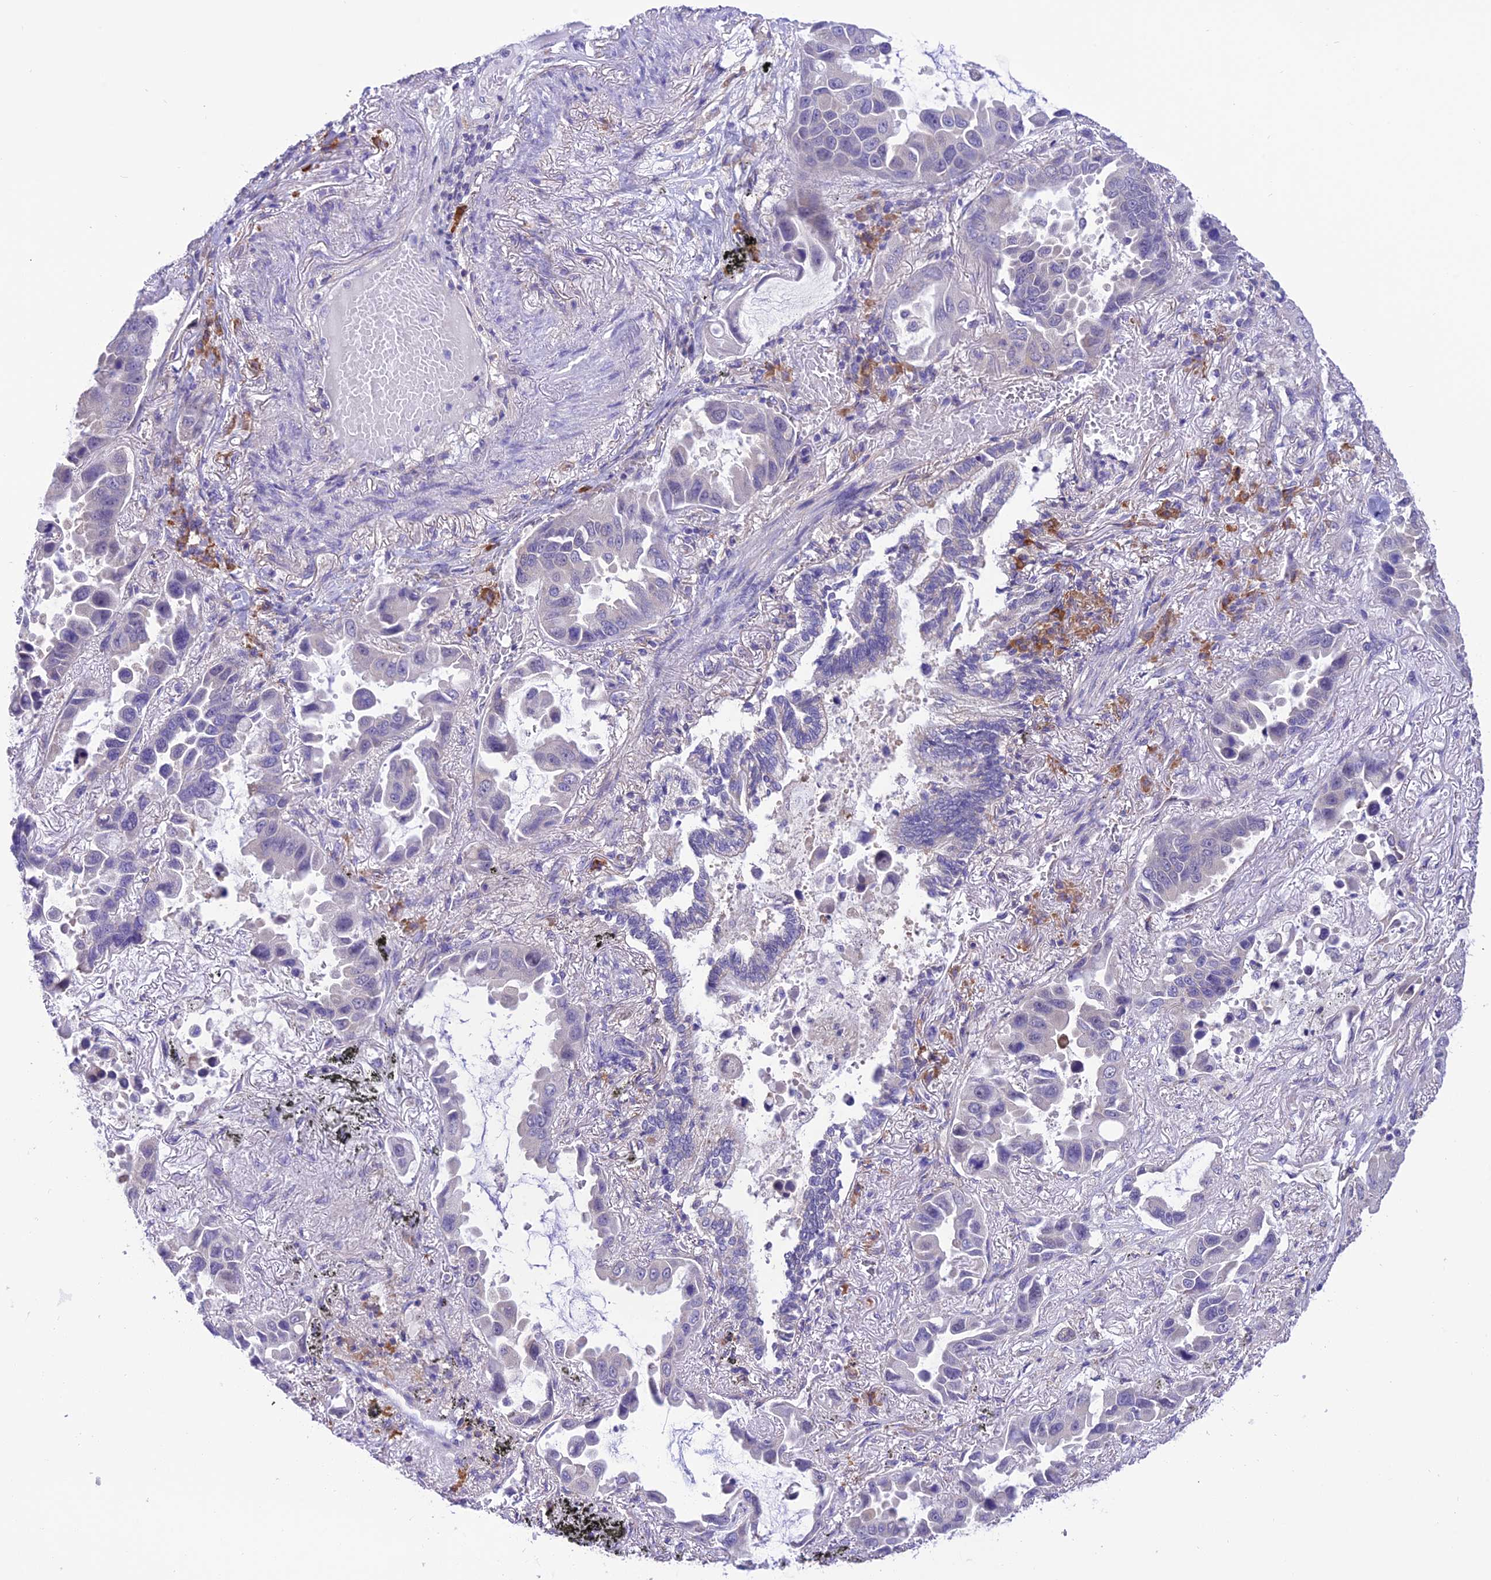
{"staining": {"intensity": "negative", "quantity": "none", "location": "none"}, "tissue": "lung cancer", "cell_type": "Tumor cells", "image_type": "cancer", "snomed": [{"axis": "morphology", "description": "Adenocarcinoma, NOS"}, {"axis": "topography", "description": "Lung"}], "caption": "IHC histopathology image of lung adenocarcinoma stained for a protein (brown), which displays no expression in tumor cells.", "gene": "RNF126", "patient": {"sex": "male", "age": 64}}